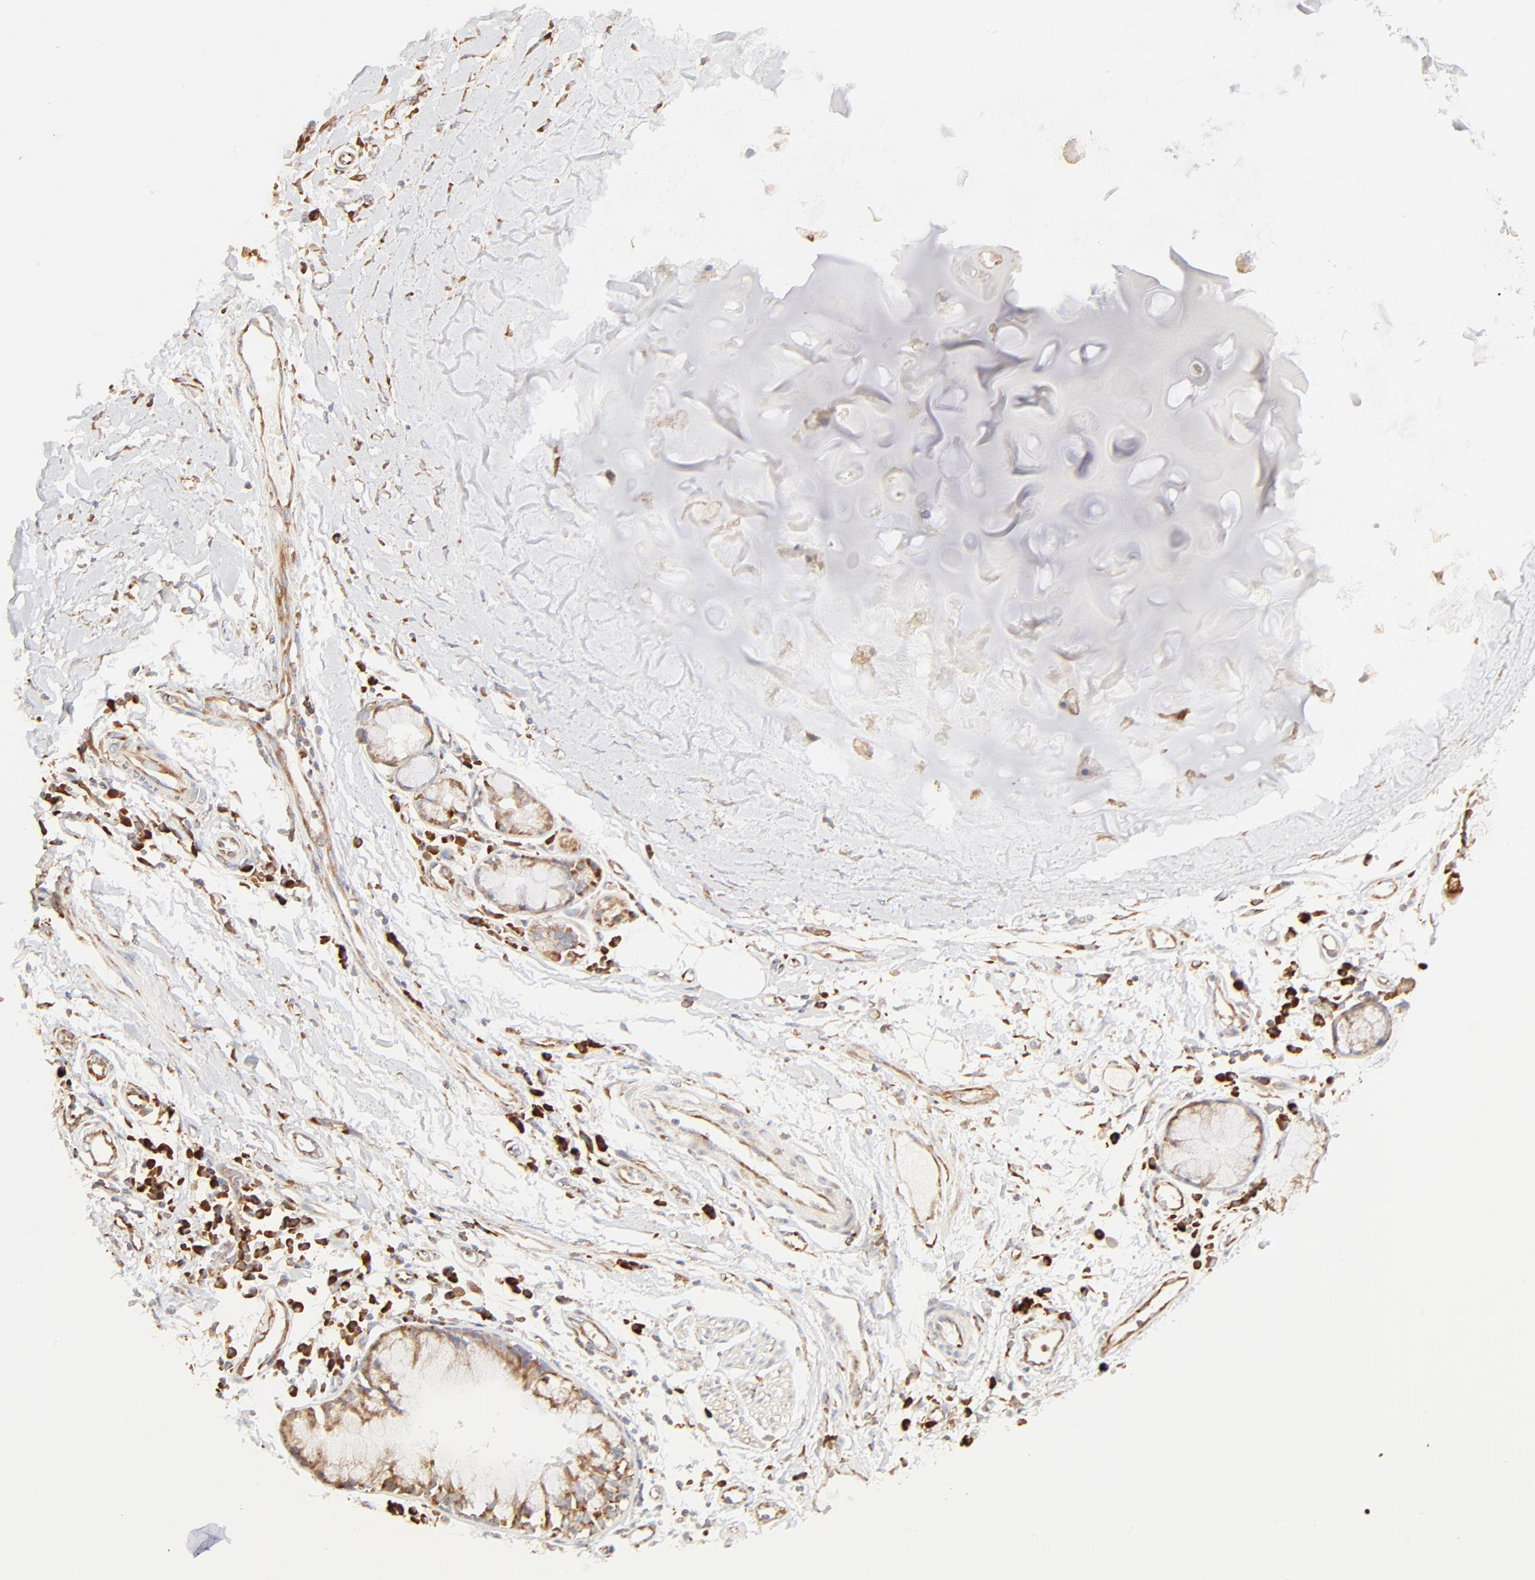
{"staining": {"intensity": "weak", "quantity": ">75%", "location": "cytoplasmic/membranous"}, "tissue": "adipose tissue", "cell_type": "Adipocytes", "image_type": "normal", "snomed": [{"axis": "morphology", "description": "Normal tissue, NOS"}, {"axis": "morphology", "description": "Adenocarcinoma, NOS"}, {"axis": "topography", "description": "Cartilage tissue"}, {"axis": "topography", "description": "Bronchus"}, {"axis": "topography", "description": "Lung"}], "caption": "Protein staining by IHC reveals weak cytoplasmic/membranous staining in about >75% of adipocytes in normal adipose tissue. (DAB IHC with brightfield microscopy, high magnification).", "gene": "RPS20", "patient": {"sex": "female", "age": 67}}